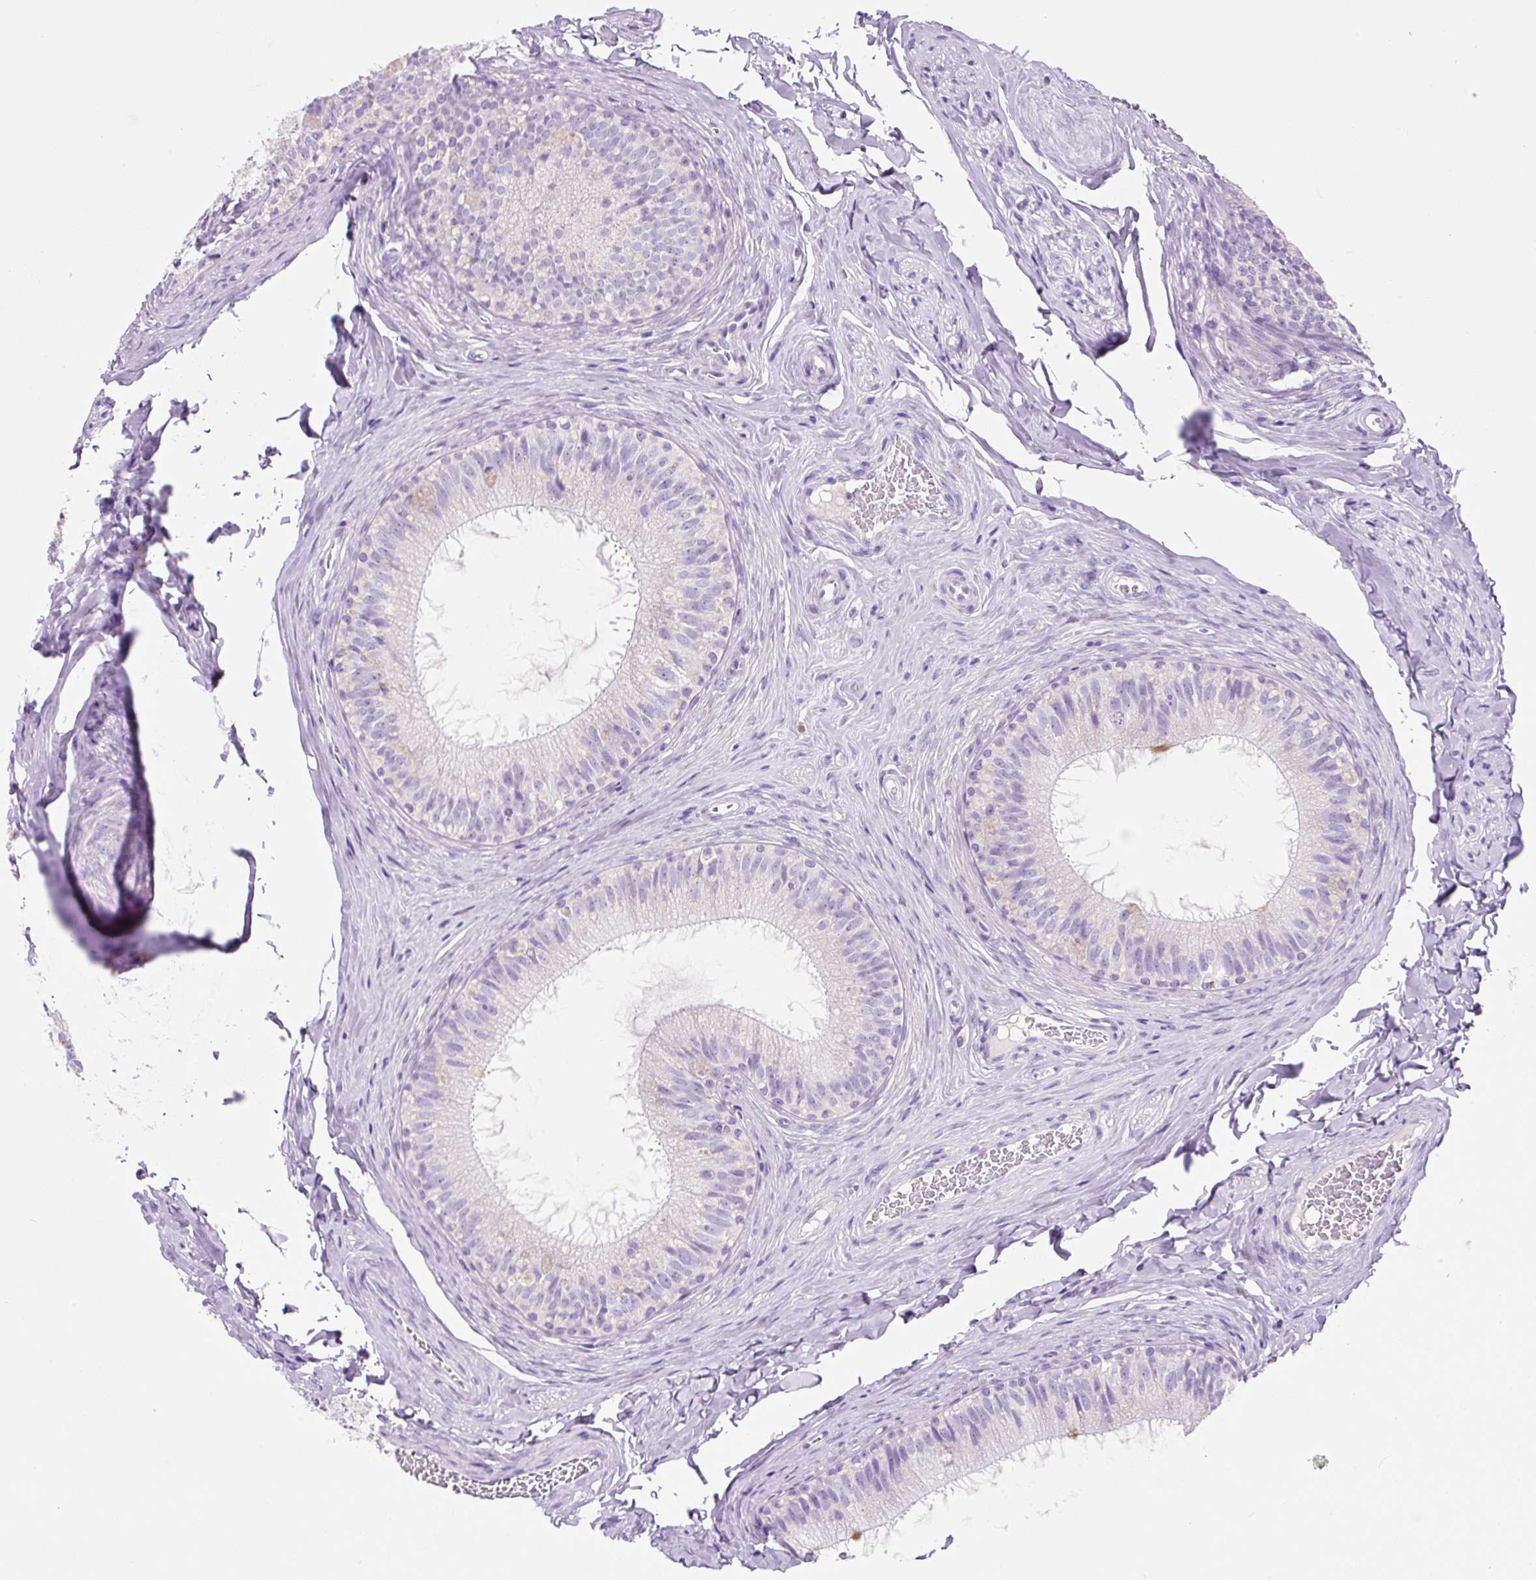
{"staining": {"intensity": "negative", "quantity": "none", "location": "none"}, "tissue": "epididymis", "cell_type": "Glandular cells", "image_type": "normal", "snomed": [{"axis": "morphology", "description": "Normal tissue, NOS"}, {"axis": "topography", "description": "Epididymis"}], "caption": "A micrograph of epididymis stained for a protein displays no brown staining in glandular cells.", "gene": "NDST3", "patient": {"sex": "male", "age": 34}}